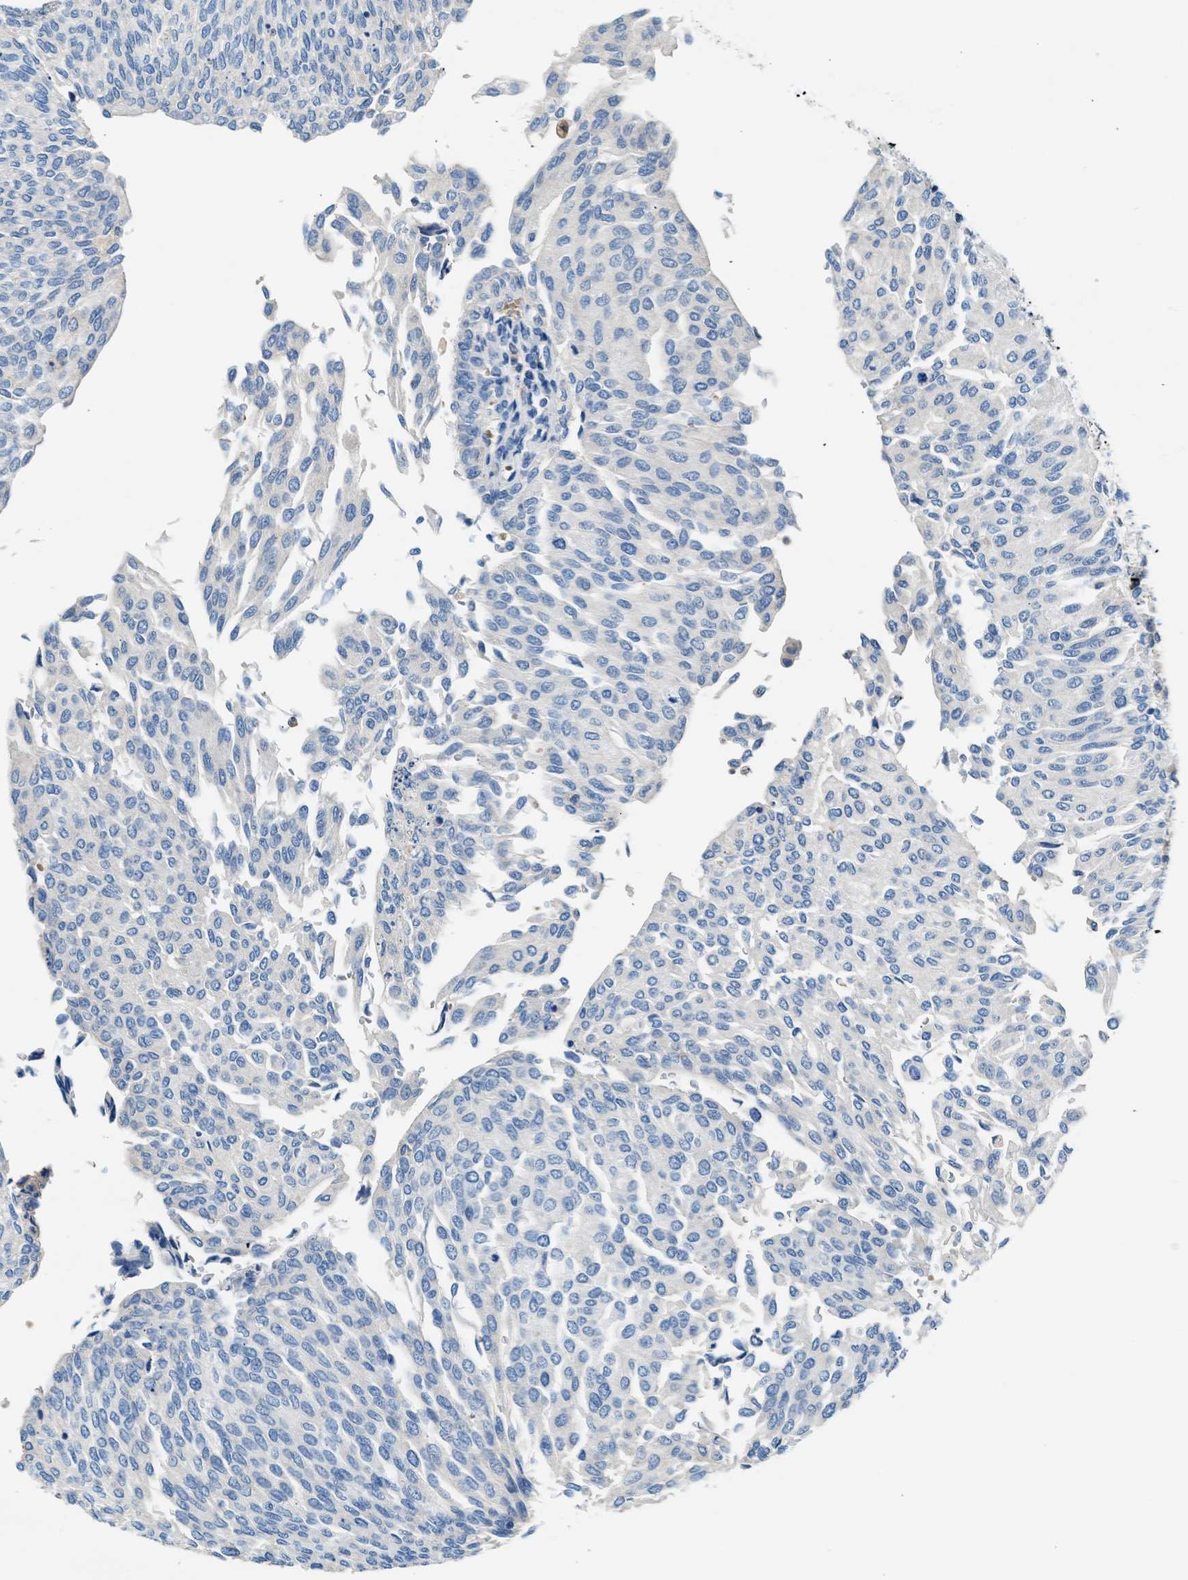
{"staining": {"intensity": "negative", "quantity": "none", "location": "none"}, "tissue": "urothelial cancer", "cell_type": "Tumor cells", "image_type": "cancer", "snomed": [{"axis": "morphology", "description": "Urothelial carcinoma, Low grade"}, {"axis": "topography", "description": "Urinary bladder"}], "caption": "The image demonstrates no significant expression in tumor cells of urothelial carcinoma (low-grade).", "gene": "RWDD2B", "patient": {"sex": "female", "age": 79}}